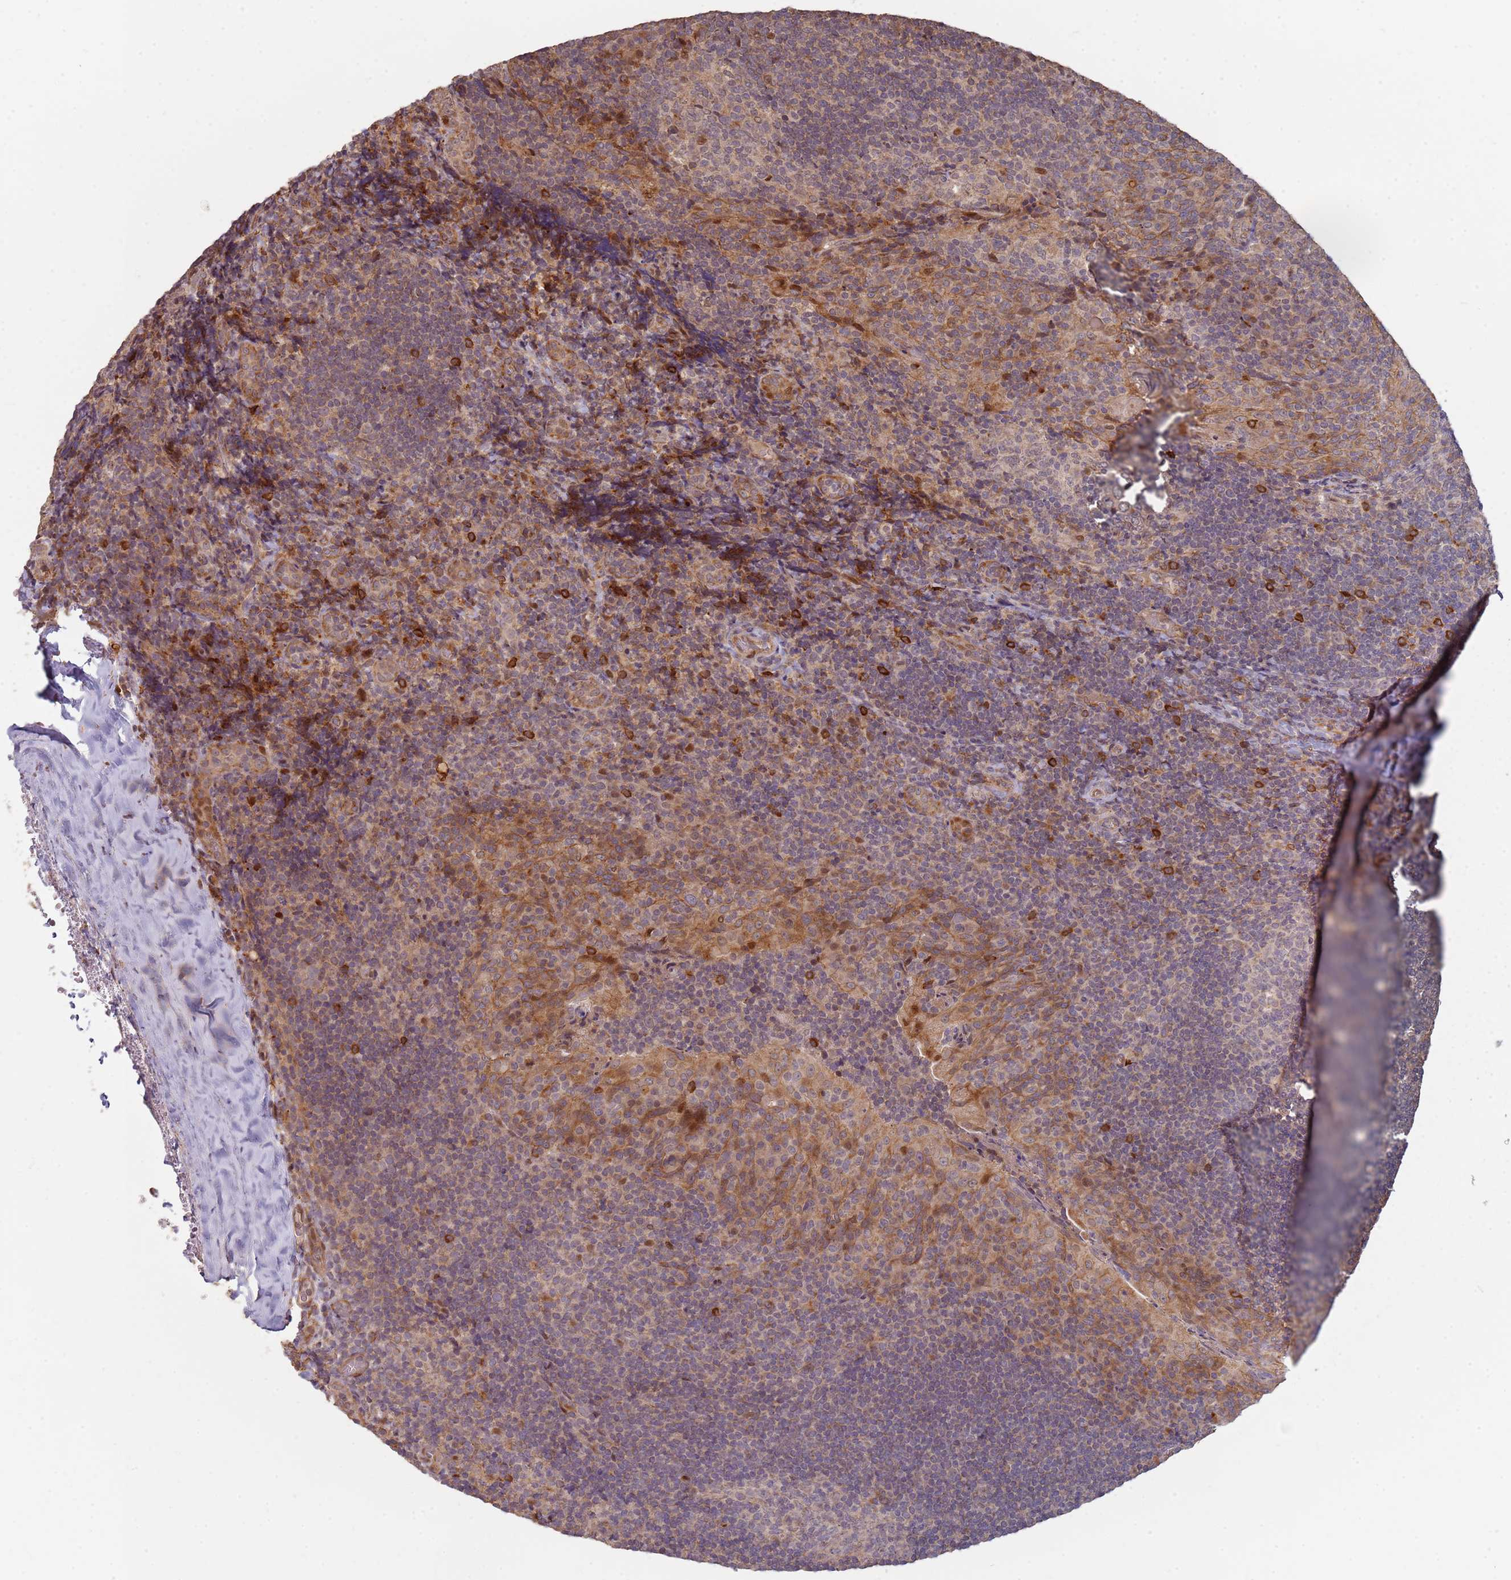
{"staining": {"intensity": "negative", "quantity": "none", "location": "none"}, "tissue": "tonsil", "cell_type": "Germinal center cells", "image_type": "normal", "snomed": [{"axis": "morphology", "description": "Normal tissue, NOS"}, {"axis": "topography", "description": "Tonsil"}], "caption": "An immunohistochemistry (IHC) image of unremarkable tonsil is shown. There is no staining in germinal center cells of tonsil. (DAB immunohistochemistry (IHC), high magnification).", "gene": "MPEG1", "patient": {"sex": "male", "age": 17}}